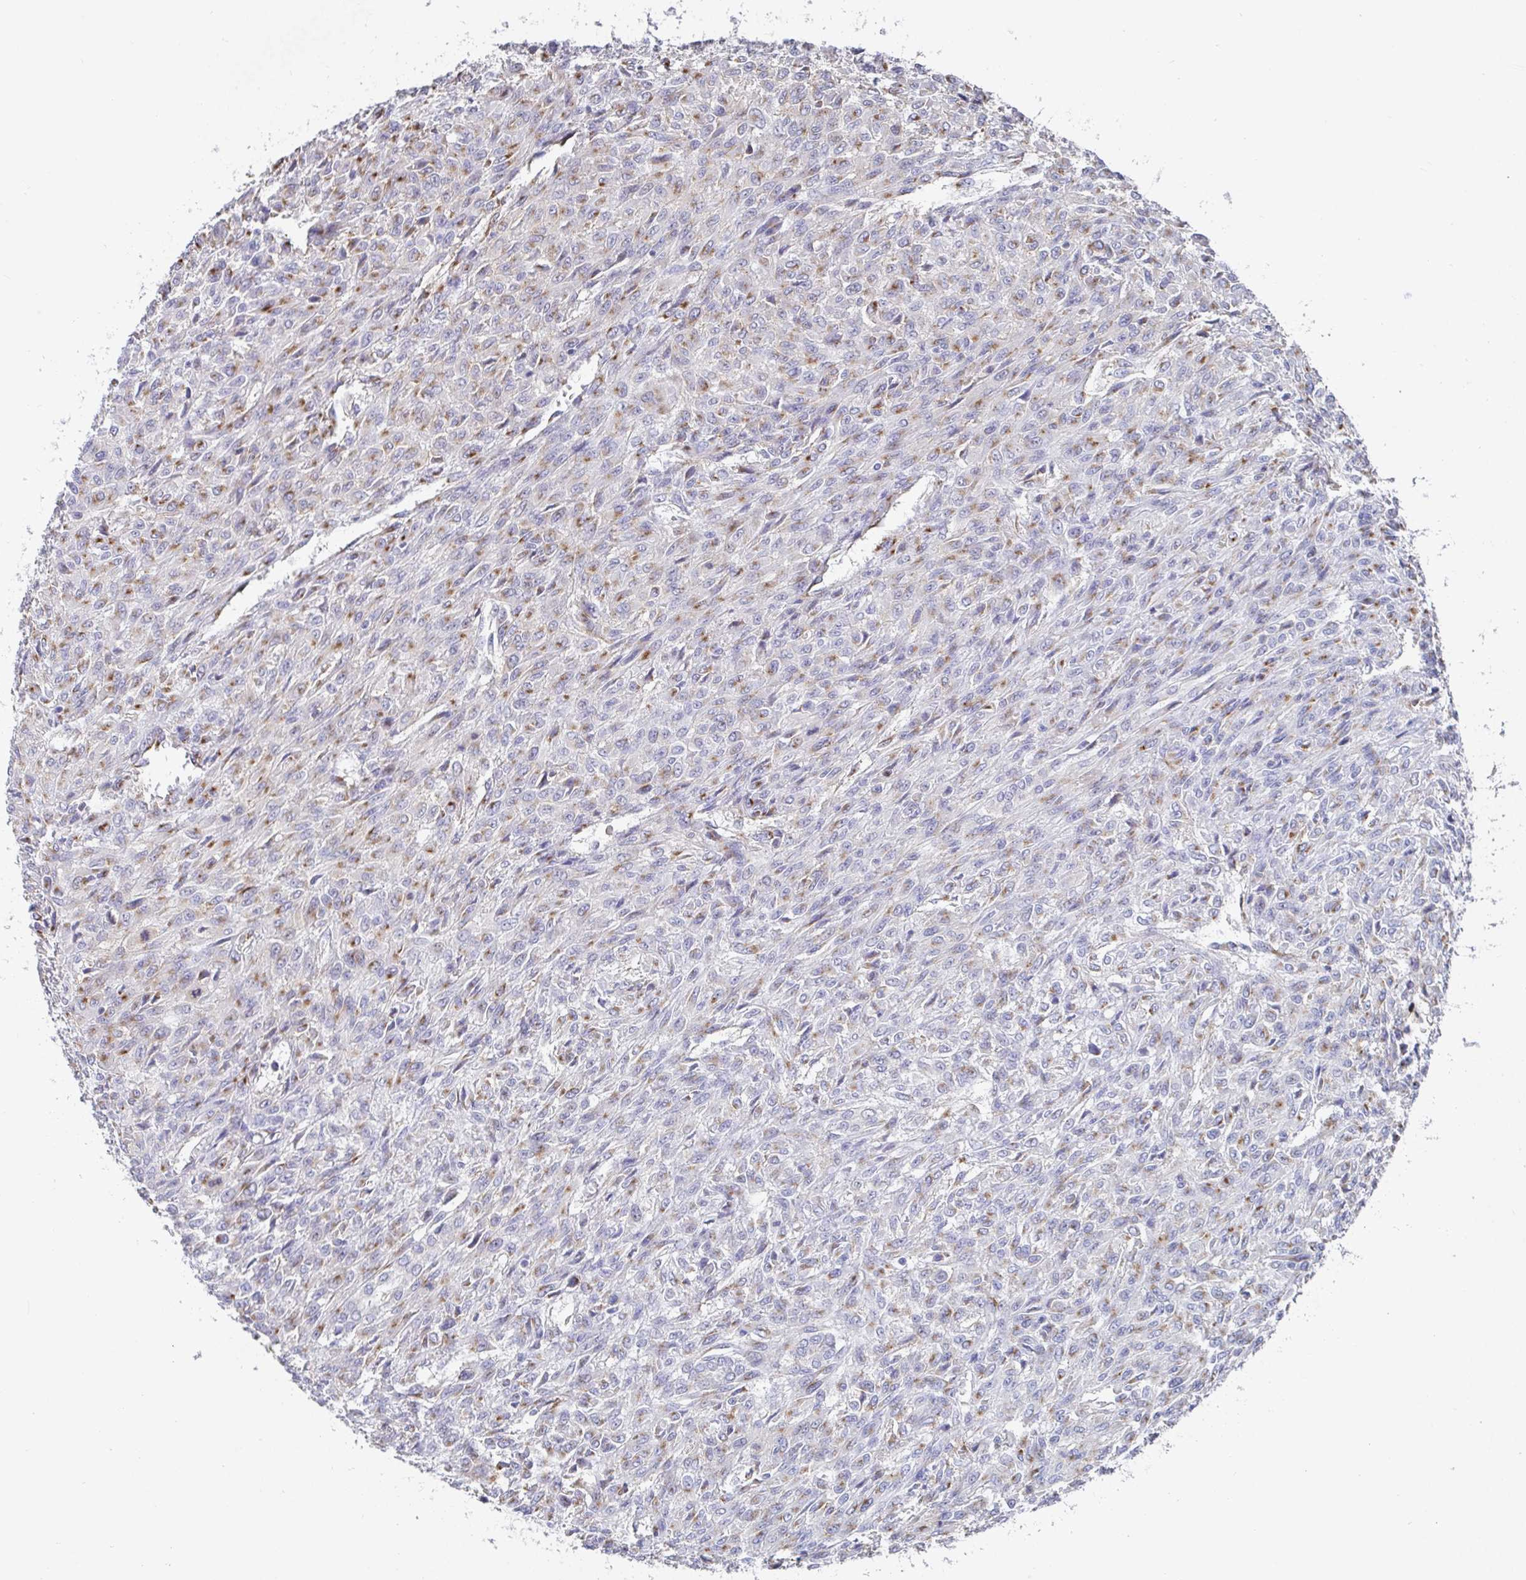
{"staining": {"intensity": "moderate", "quantity": "25%-75%", "location": "cytoplasmic/membranous"}, "tissue": "renal cancer", "cell_type": "Tumor cells", "image_type": "cancer", "snomed": [{"axis": "morphology", "description": "Adenocarcinoma, NOS"}, {"axis": "topography", "description": "Kidney"}], "caption": "Adenocarcinoma (renal) stained with a protein marker shows moderate staining in tumor cells.", "gene": "TAS2R39", "patient": {"sex": "male", "age": 58}}